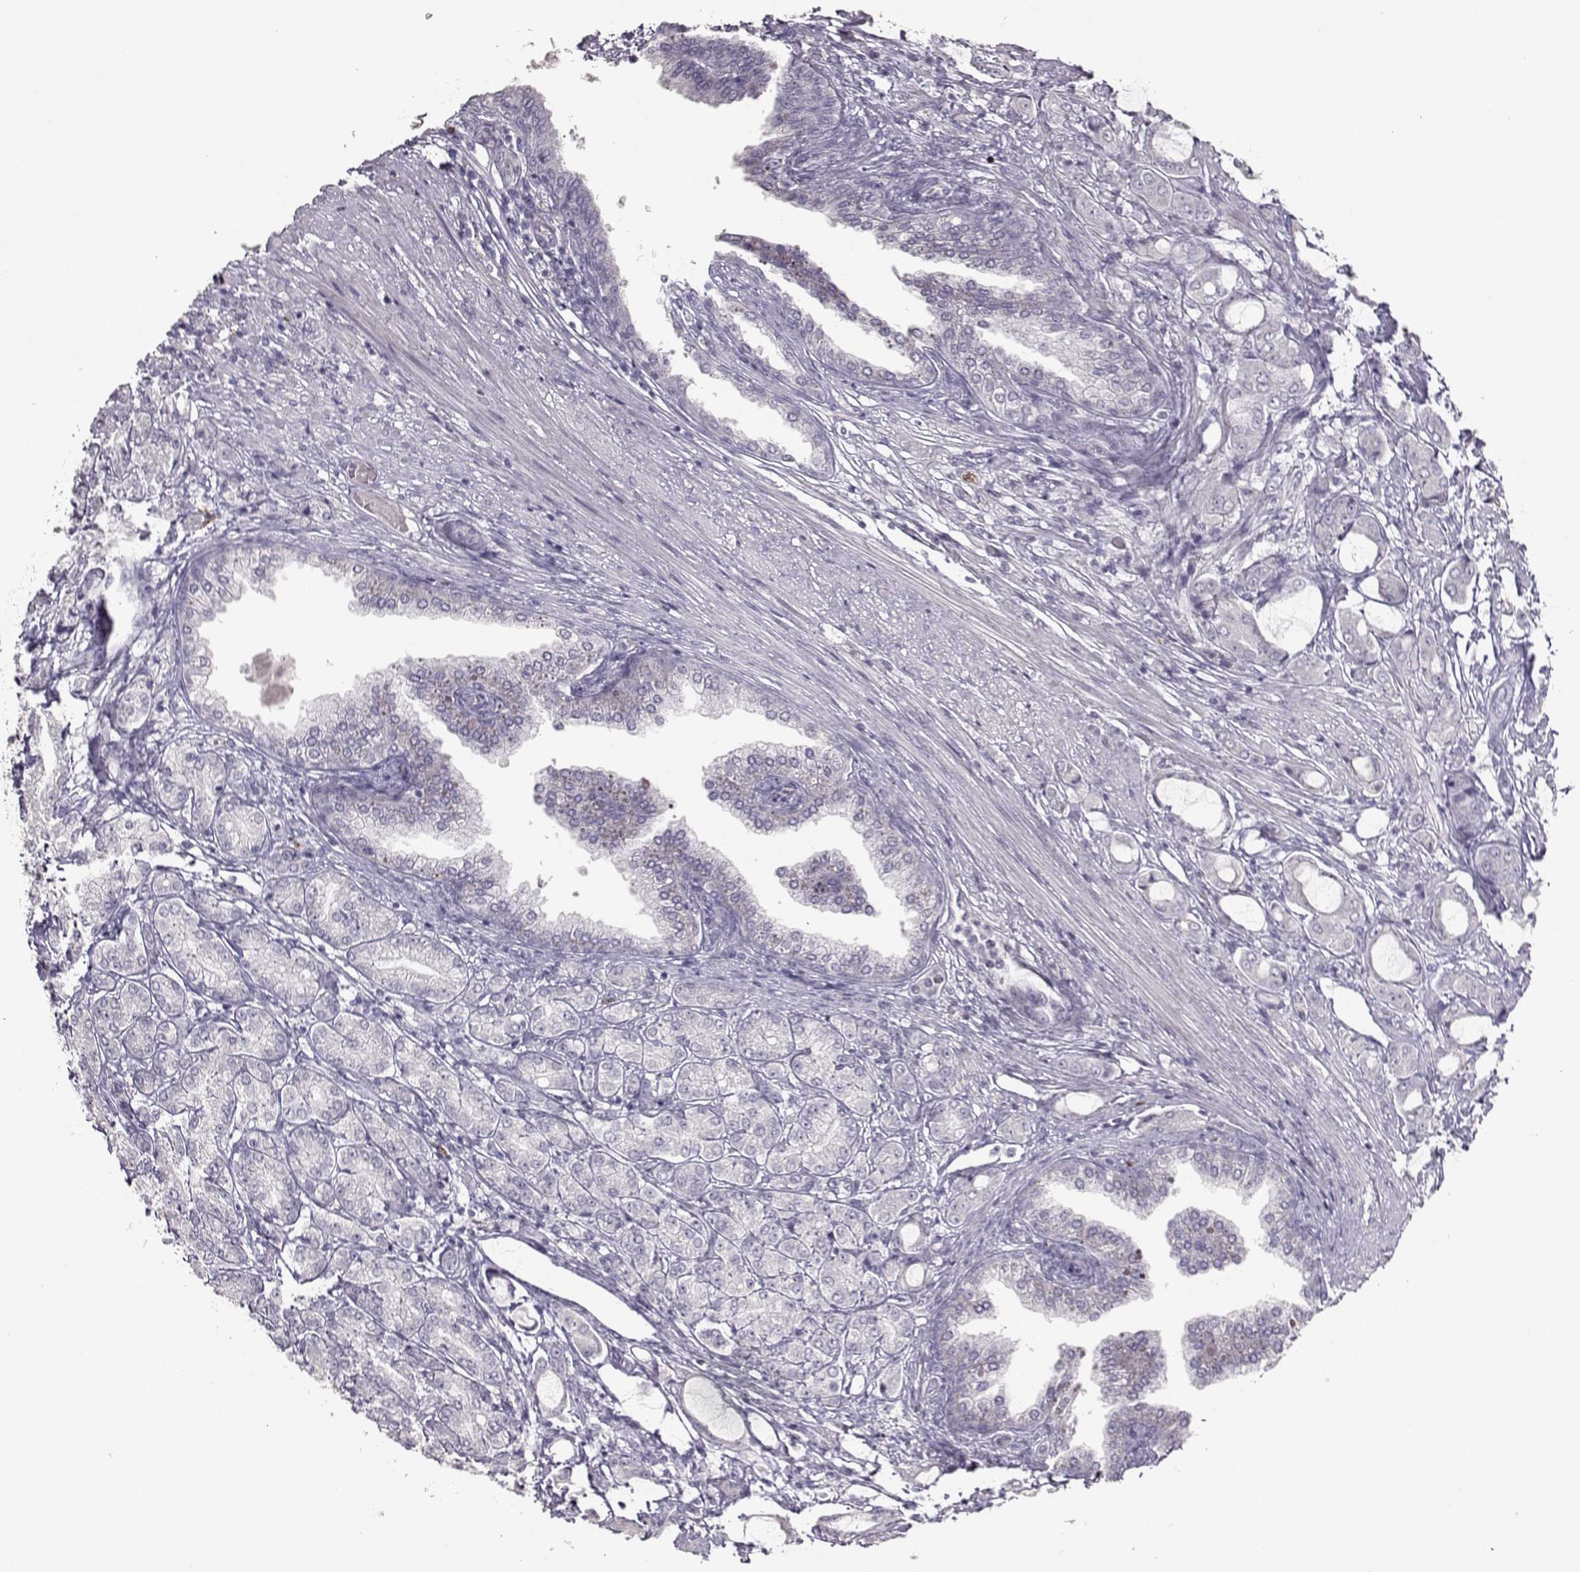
{"staining": {"intensity": "negative", "quantity": "none", "location": "none"}, "tissue": "prostate cancer", "cell_type": "Tumor cells", "image_type": "cancer", "snomed": [{"axis": "morphology", "description": "Adenocarcinoma, NOS"}, {"axis": "topography", "description": "Prostate"}], "caption": "This is a image of immunohistochemistry (IHC) staining of prostate cancer, which shows no staining in tumor cells.", "gene": "S100B", "patient": {"sex": "male", "age": 63}}